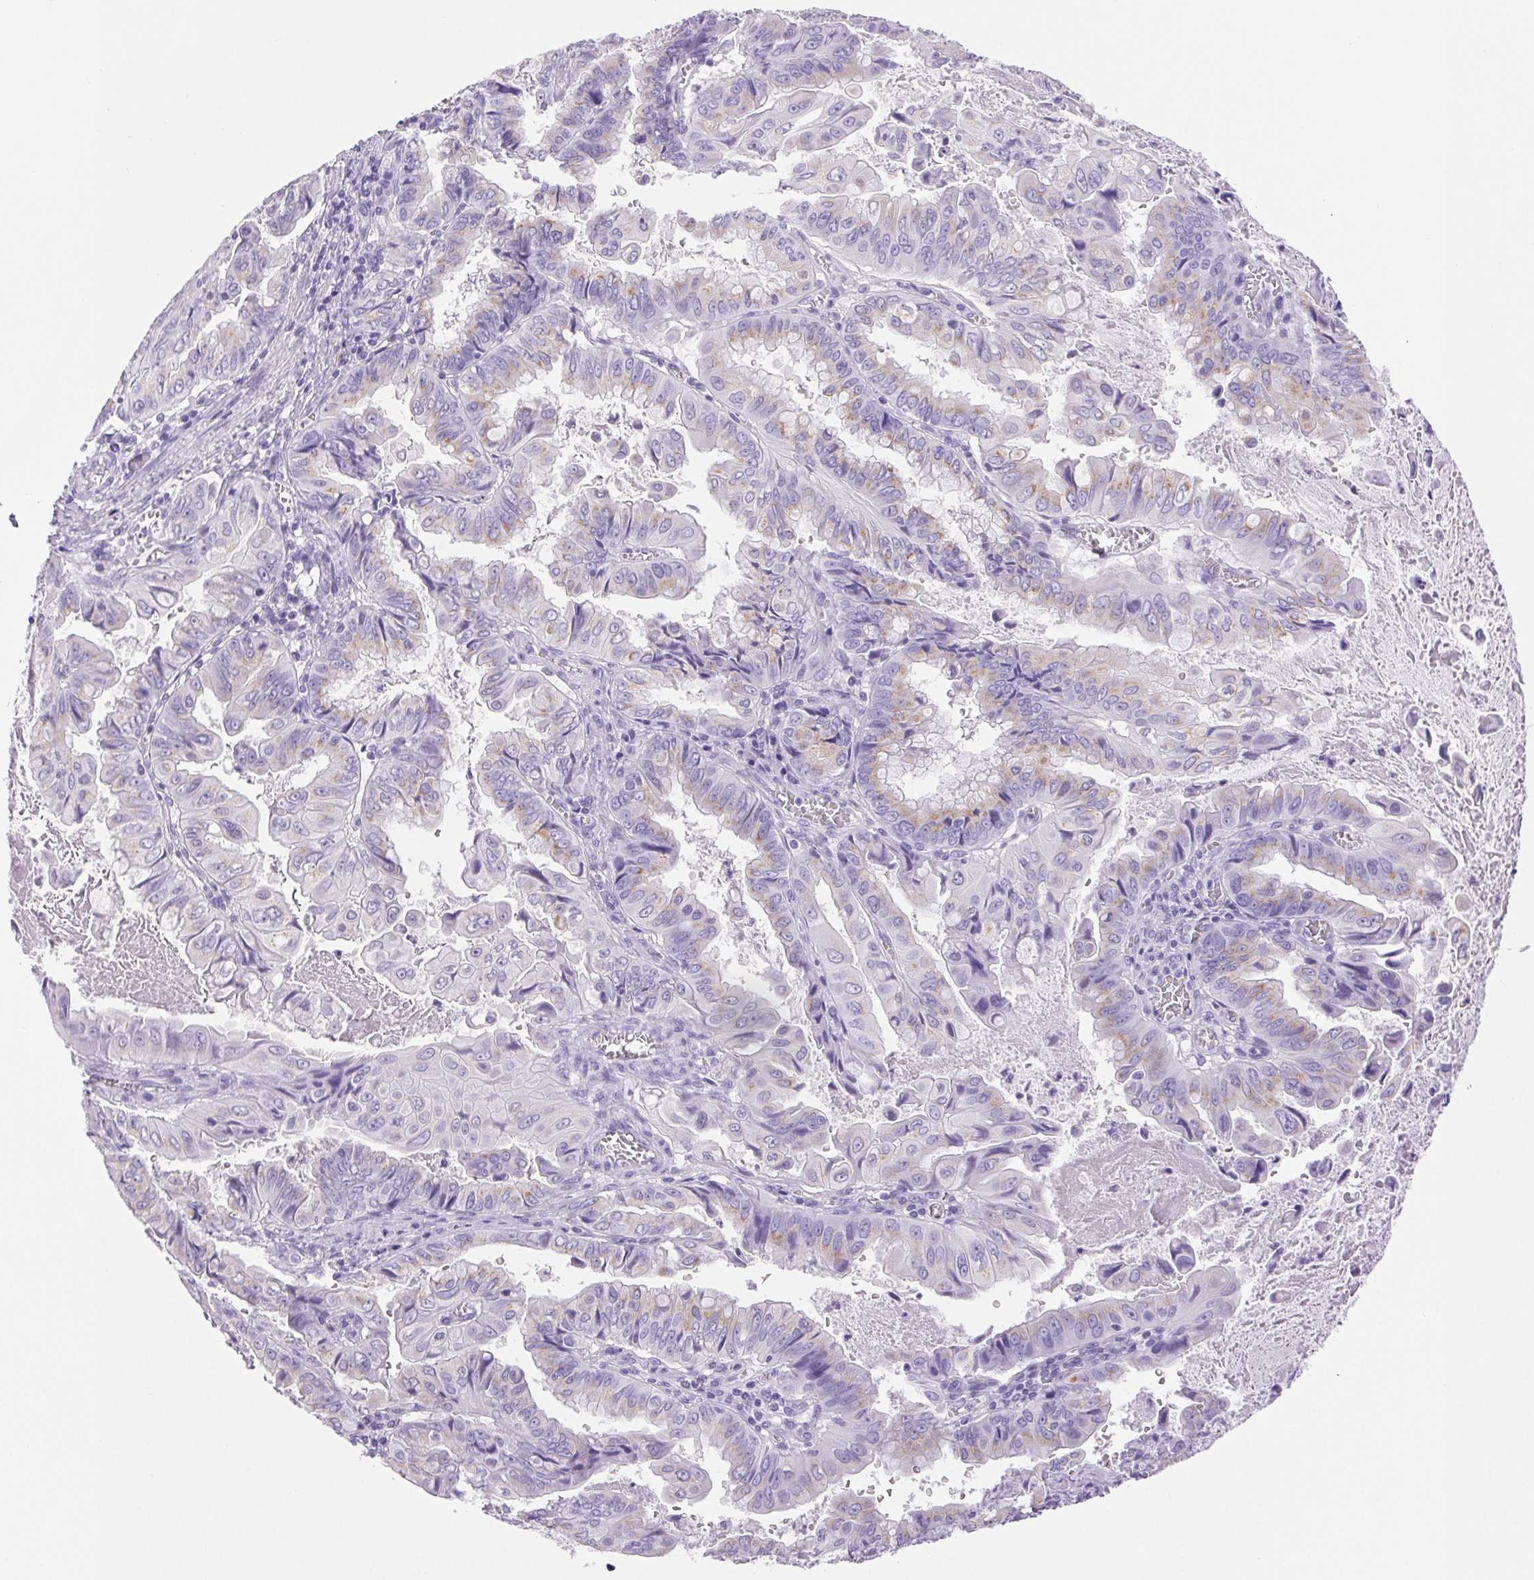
{"staining": {"intensity": "weak", "quantity": "<25%", "location": "cytoplasmic/membranous"}, "tissue": "stomach cancer", "cell_type": "Tumor cells", "image_type": "cancer", "snomed": [{"axis": "morphology", "description": "Adenocarcinoma, NOS"}, {"axis": "topography", "description": "Stomach, upper"}], "caption": "Stomach cancer stained for a protein using immunohistochemistry demonstrates no expression tumor cells.", "gene": "SERPINB3", "patient": {"sex": "male", "age": 80}}